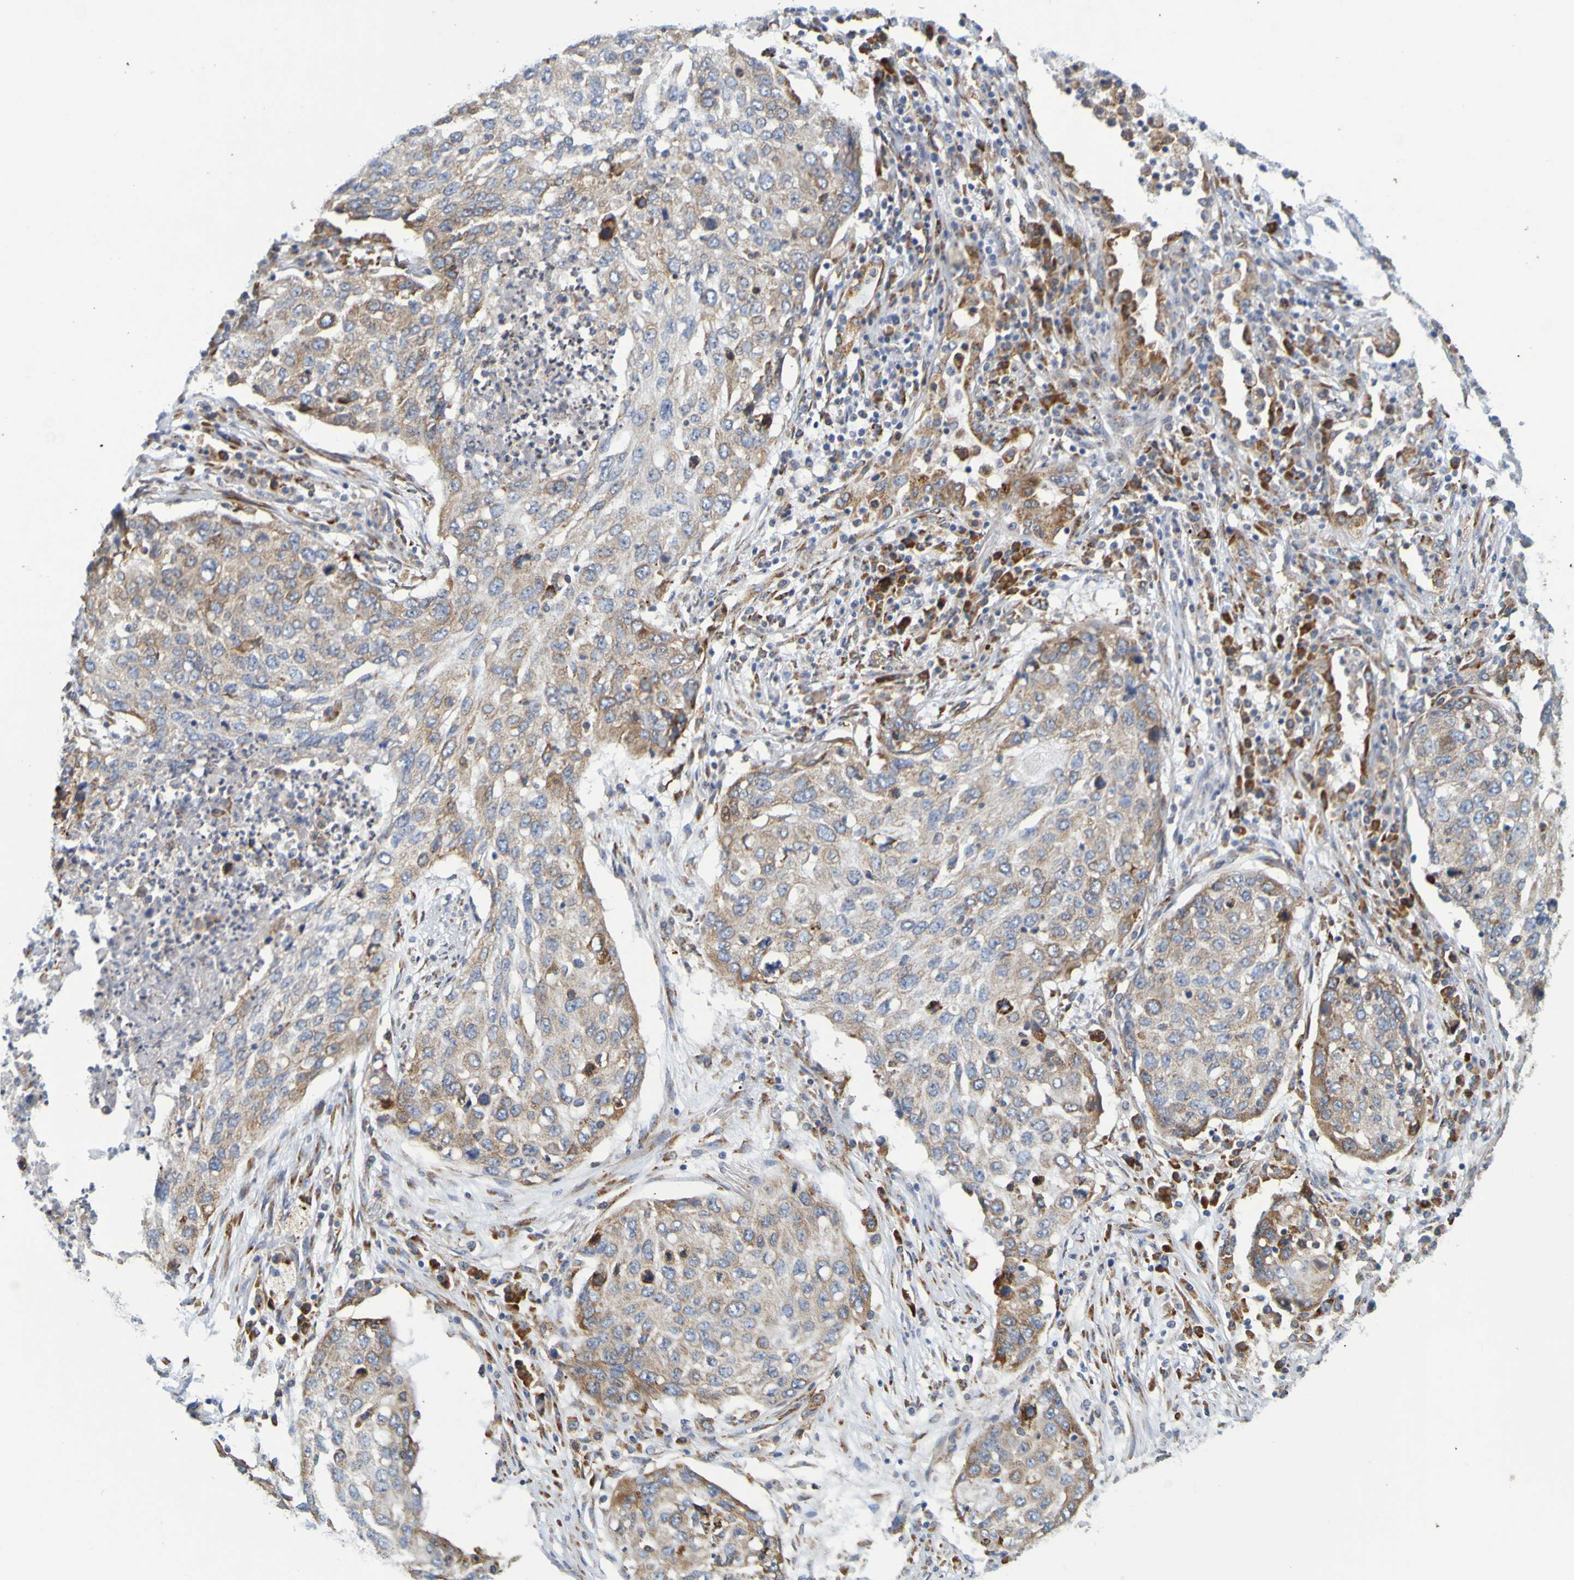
{"staining": {"intensity": "moderate", "quantity": ">75%", "location": "cytoplasmic/membranous"}, "tissue": "lung cancer", "cell_type": "Tumor cells", "image_type": "cancer", "snomed": [{"axis": "morphology", "description": "Squamous cell carcinoma, NOS"}, {"axis": "topography", "description": "Lung"}], "caption": "Protein expression analysis of human lung cancer (squamous cell carcinoma) reveals moderate cytoplasmic/membranous expression in about >75% of tumor cells.", "gene": "SIL1", "patient": {"sex": "female", "age": 63}}